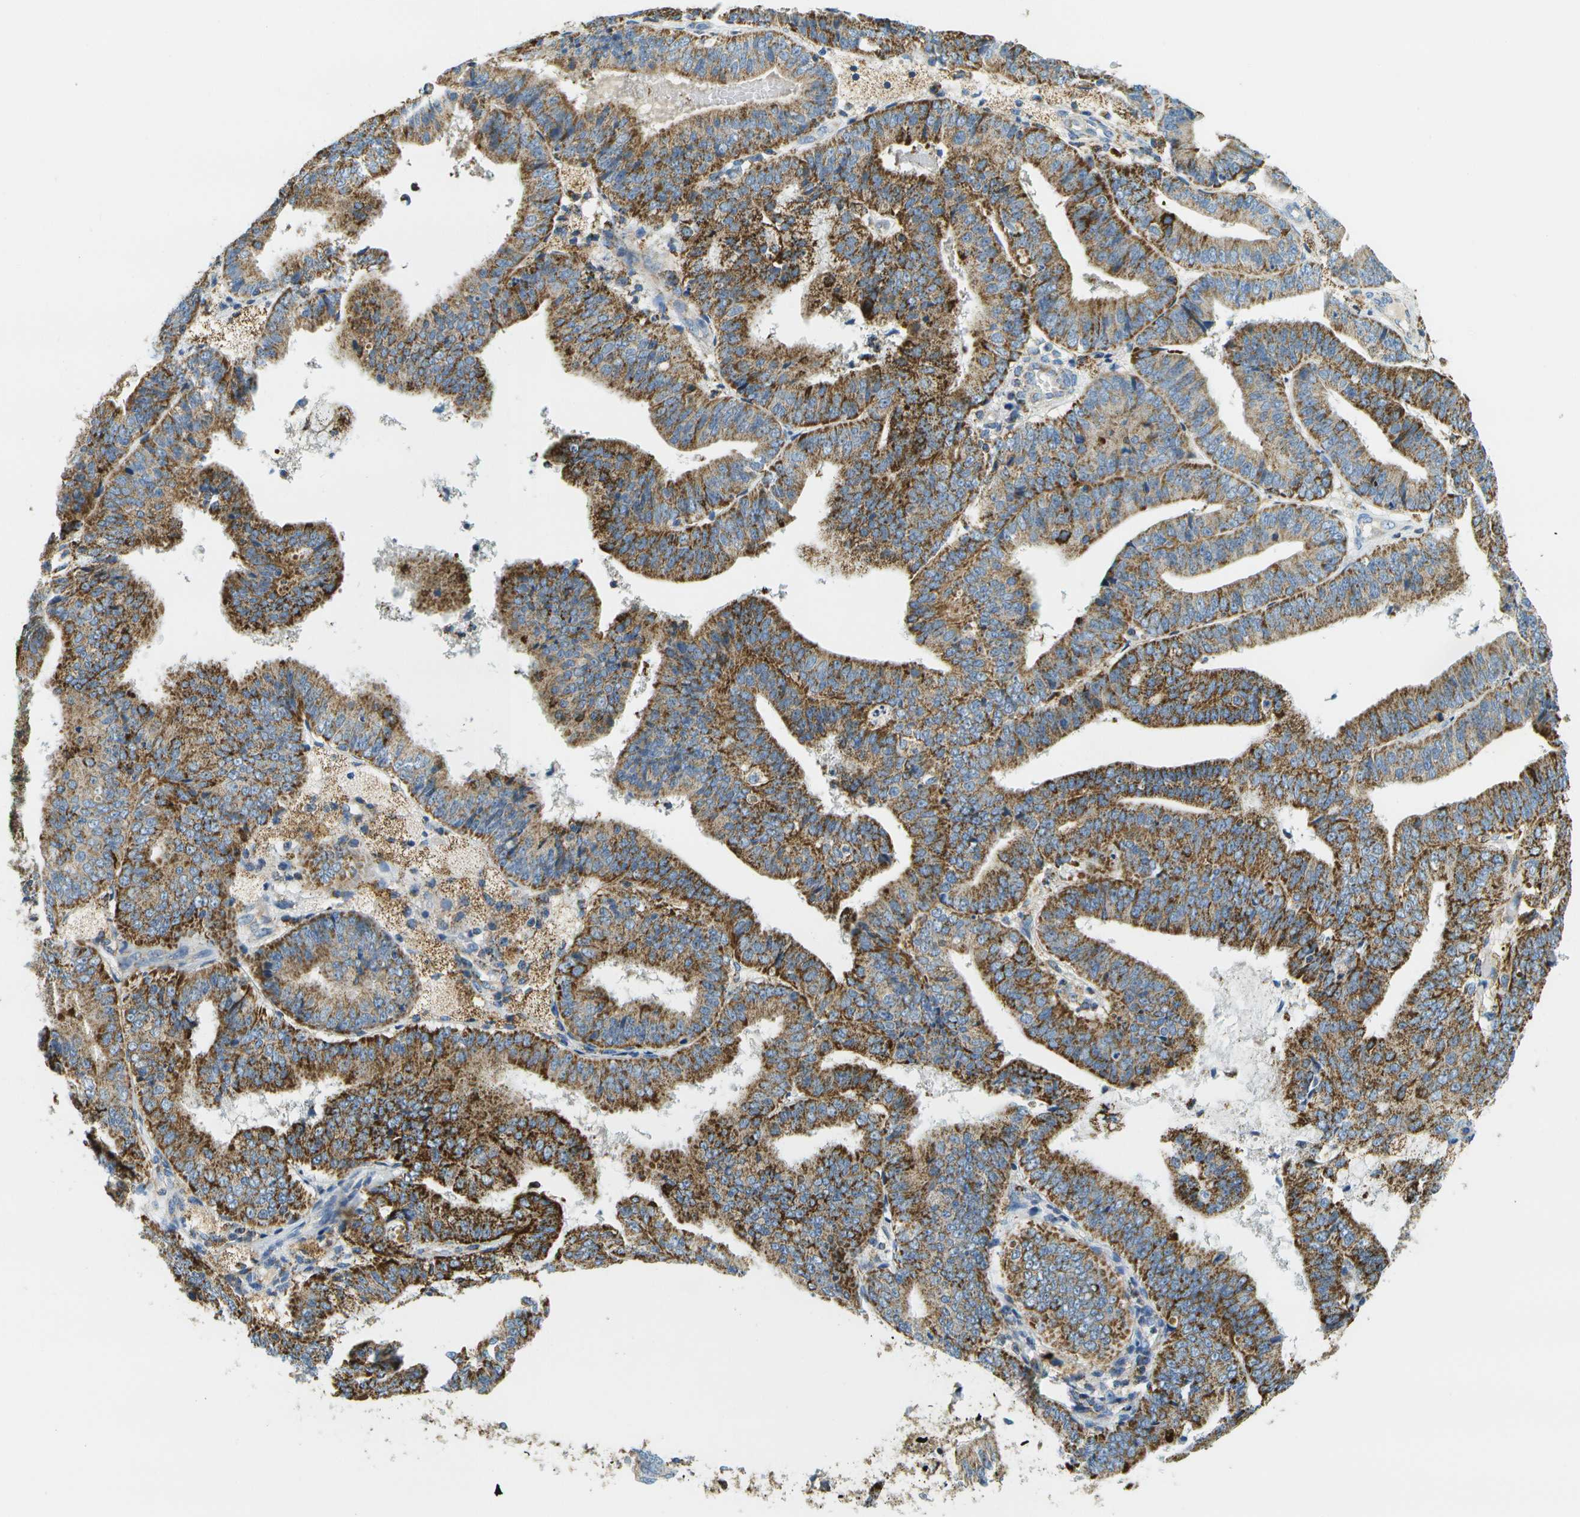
{"staining": {"intensity": "strong", "quantity": ">75%", "location": "cytoplasmic/membranous"}, "tissue": "endometrial cancer", "cell_type": "Tumor cells", "image_type": "cancer", "snomed": [{"axis": "morphology", "description": "Adenocarcinoma, NOS"}, {"axis": "topography", "description": "Endometrium"}], "caption": "This histopathology image demonstrates IHC staining of adenocarcinoma (endometrial), with high strong cytoplasmic/membranous staining in approximately >75% of tumor cells.", "gene": "HLCS", "patient": {"sex": "female", "age": 63}}